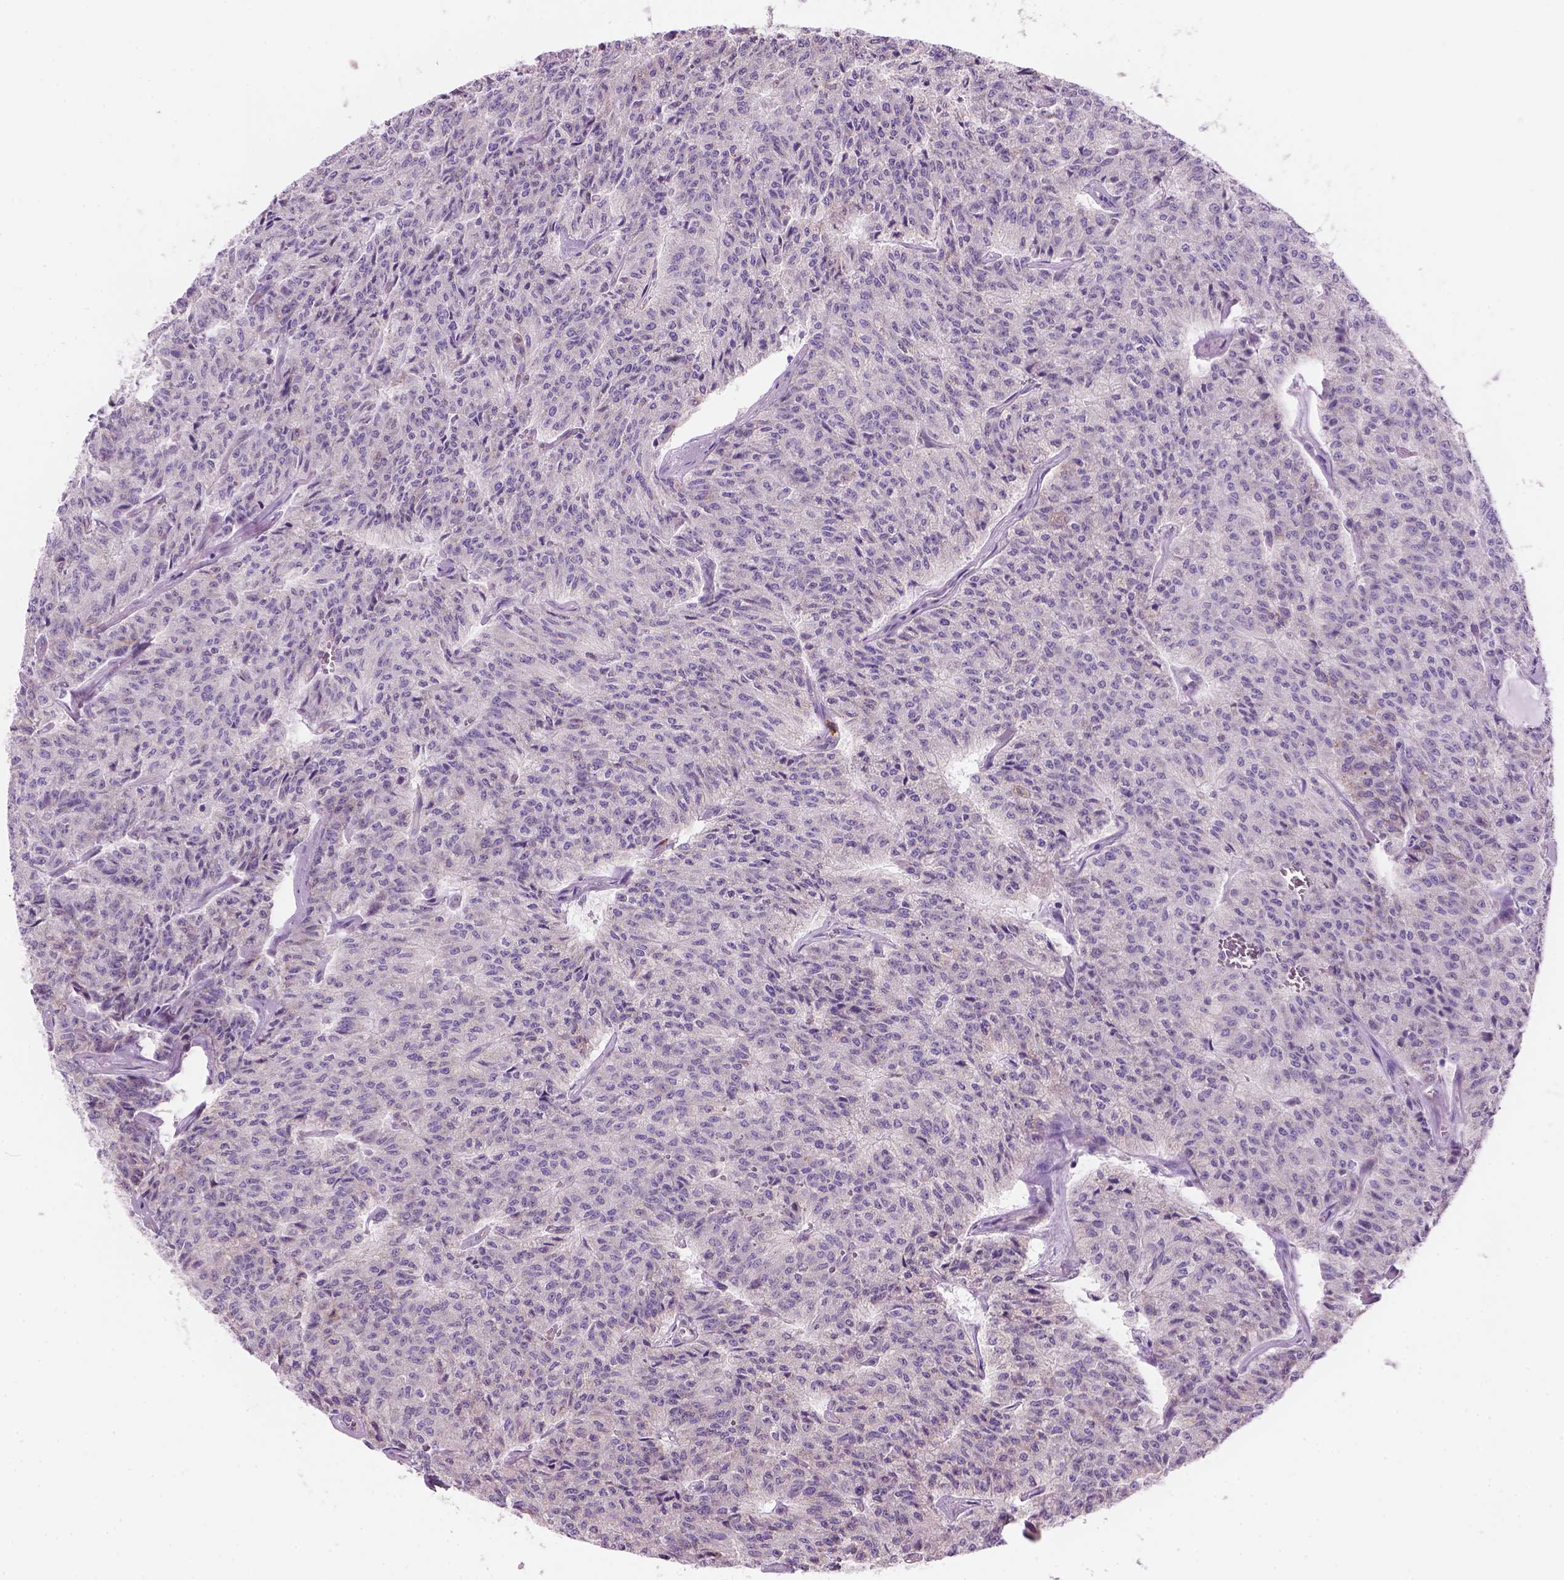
{"staining": {"intensity": "negative", "quantity": "none", "location": "none"}, "tissue": "carcinoid", "cell_type": "Tumor cells", "image_type": "cancer", "snomed": [{"axis": "morphology", "description": "Carcinoid, malignant, NOS"}, {"axis": "topography", "description": "Lung"}], "caption": "High power microscopy histopathology image of an immunohistochemistry histopathology image of carcinoid, revealing no significant positivity in tumor cells. (IHC, brightfield microscopy, high magnification).", "gene": "CD84", "patient": {"sex": "male", "age": 71}}